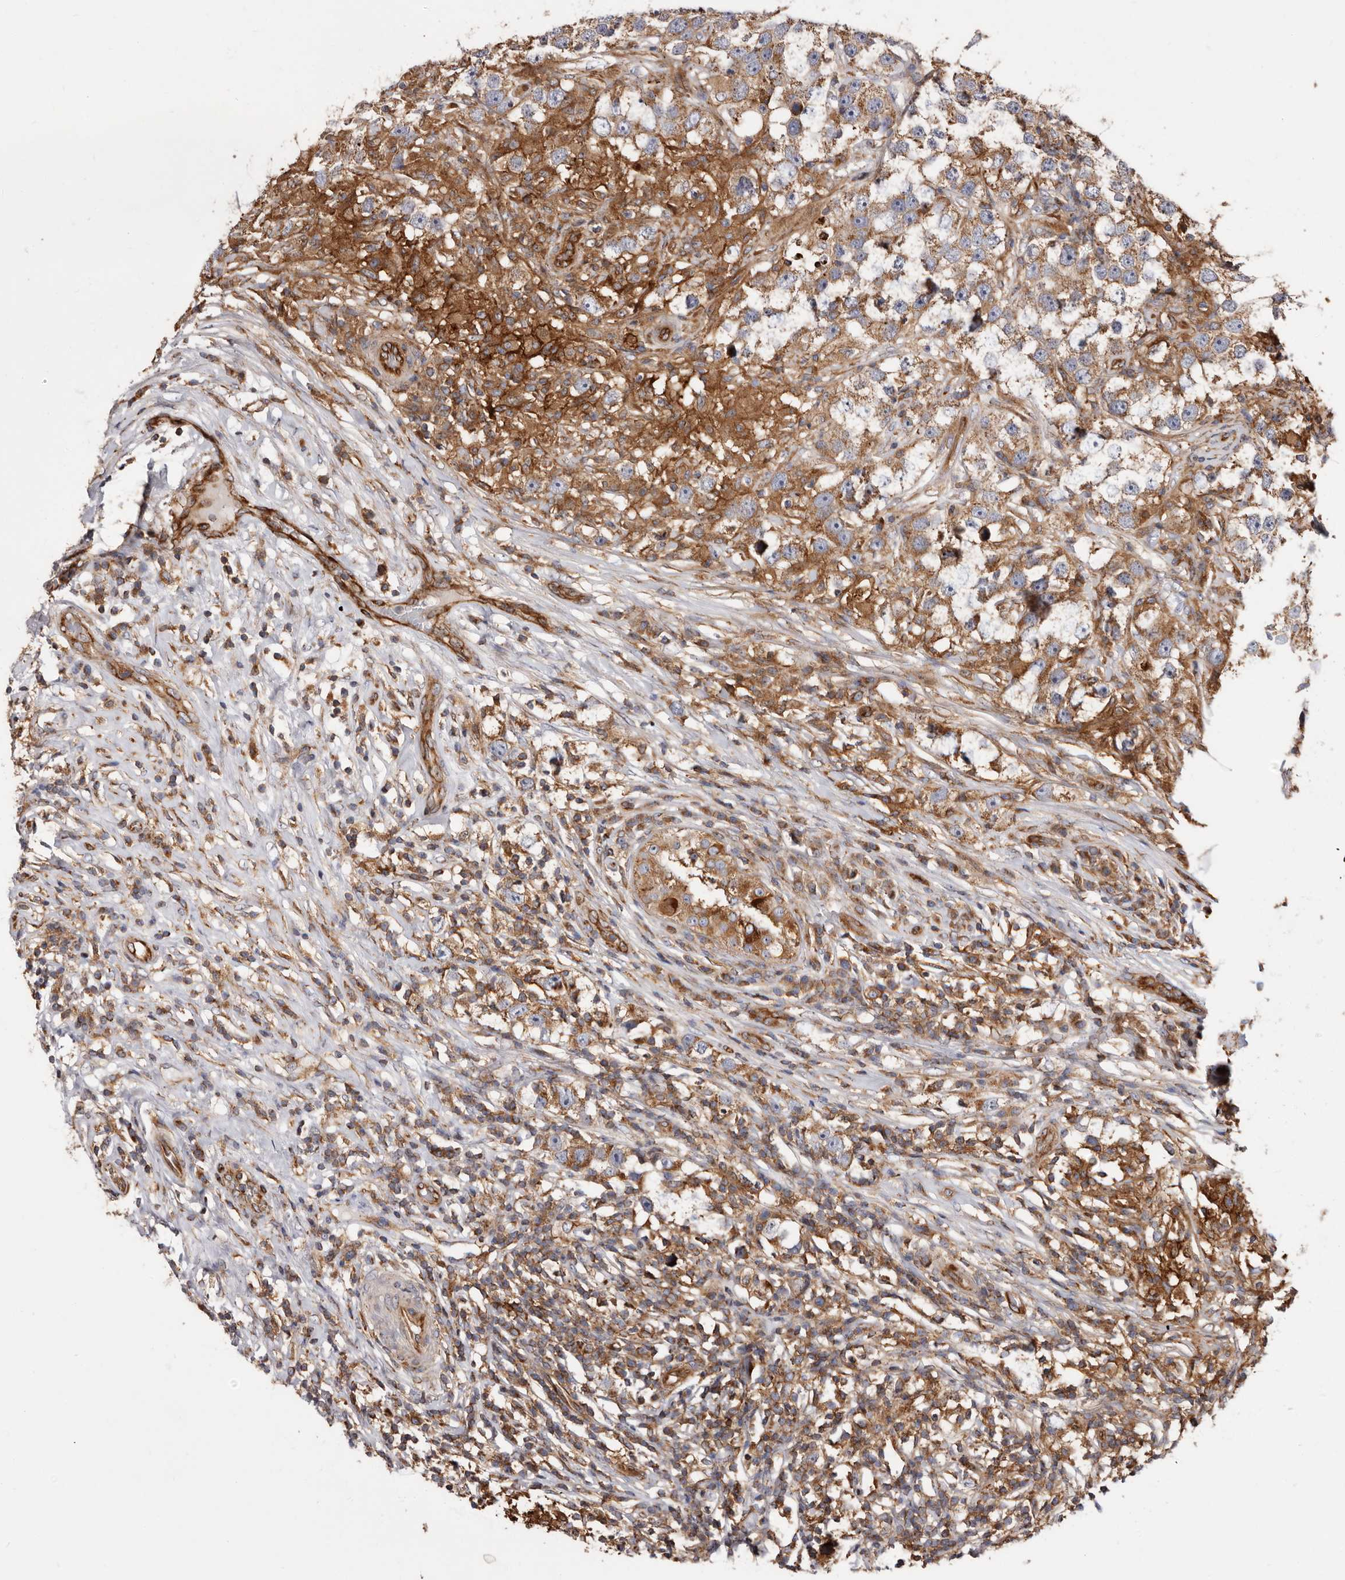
{"staining": {"intensity": "weak", "quantity": ">75%", "location": "cytoplasmic/membranous"}, "tissue": "testis cancer", "cell_type": "Tumor cells", "image_type": "cancer", "snomed": [{"axis": "morphology", "description": "Seminoma, NOS"}, {"axis": "topography", "description": "Testis"}], "caption": "An IHC image of neoplastic tissue is shown. Protein staining in brown highlights weak cytoplasmic/membranous positivity in seminoma (testis) within tumor cells.", "gene": "COQ8B", "patient": {"sex": "male", "age": 49}}